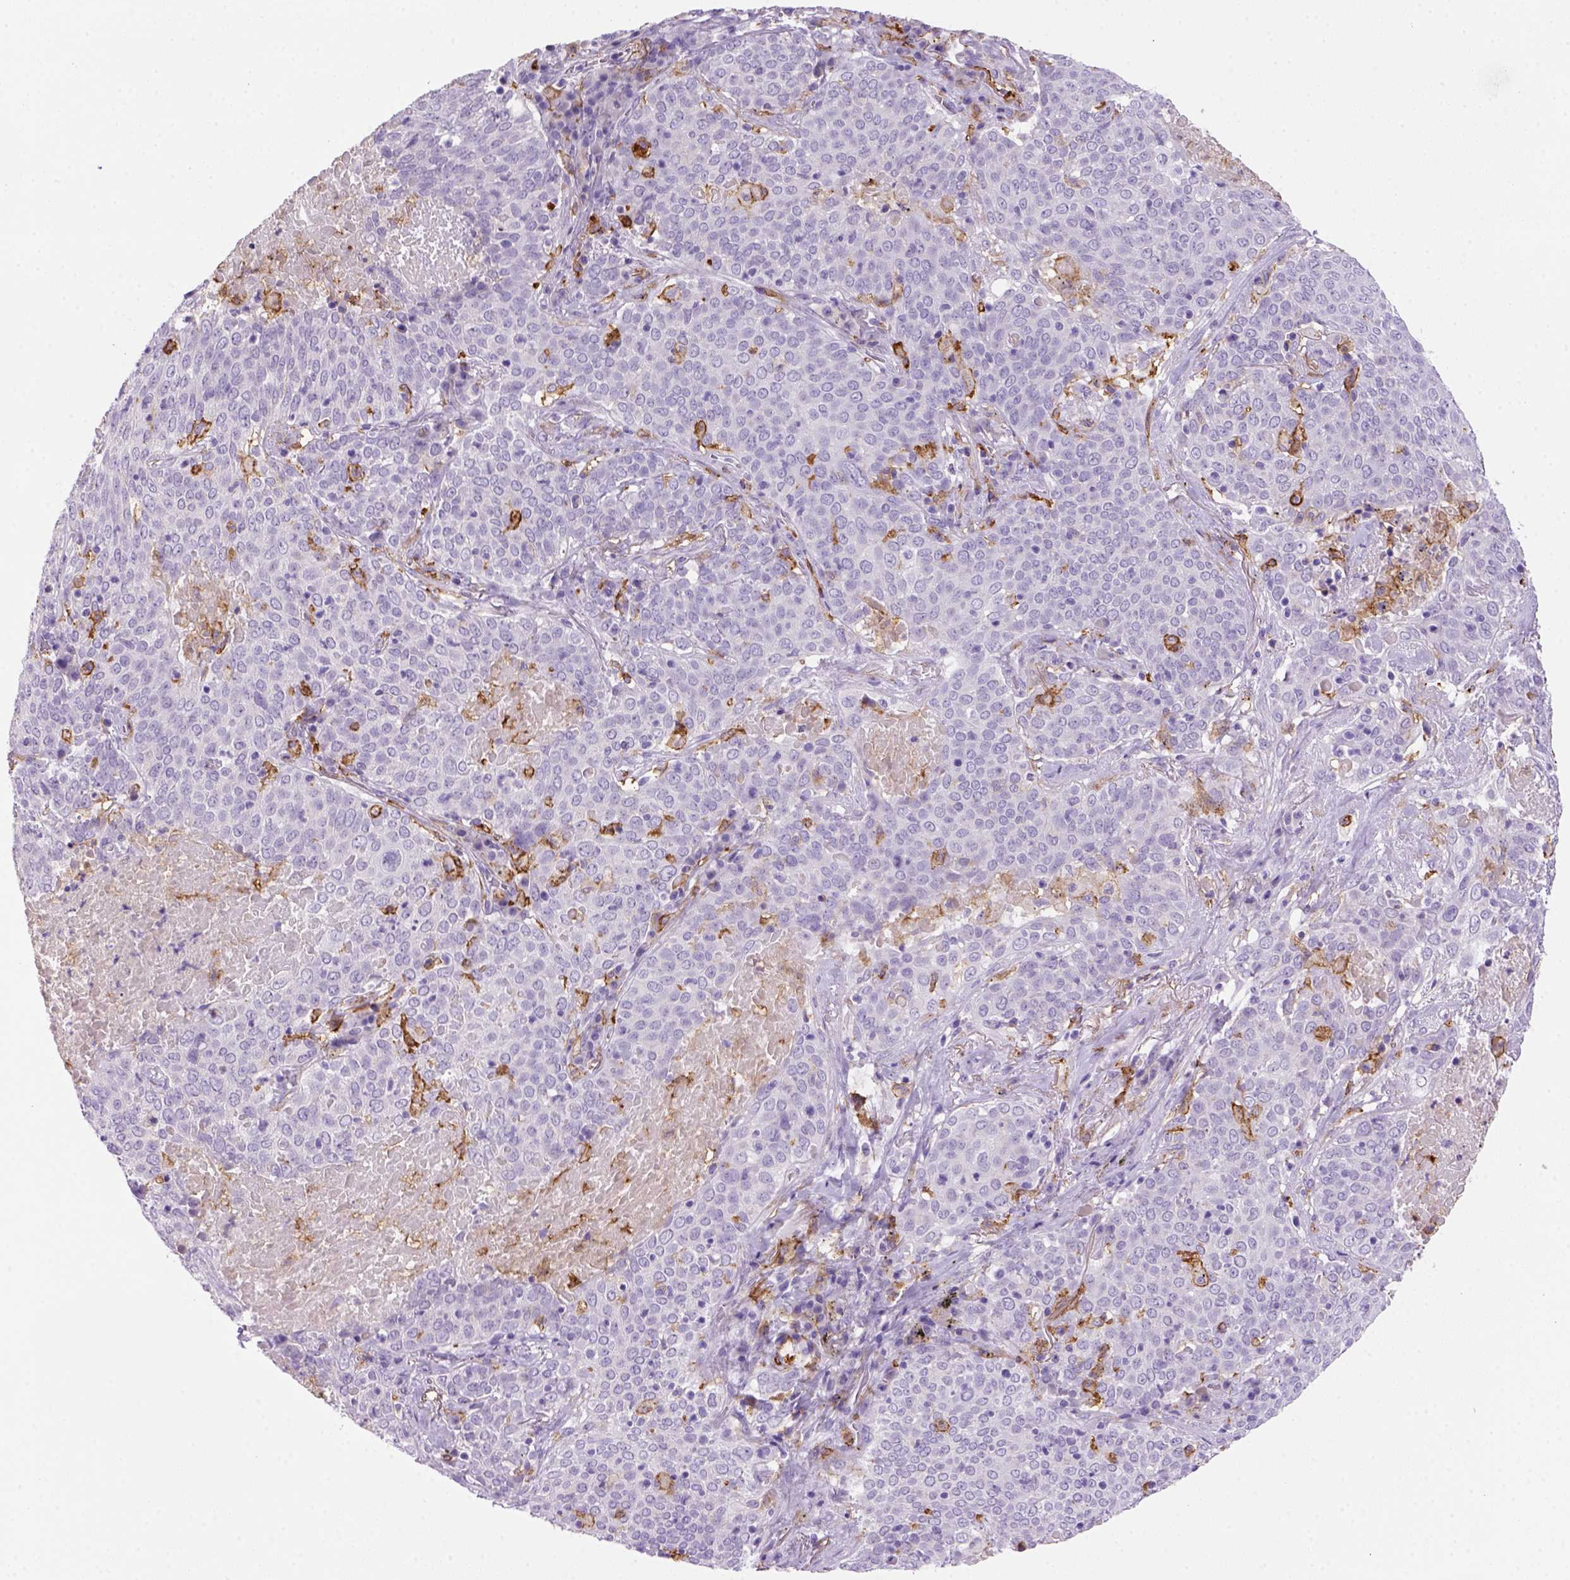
{"staining": {"intensity": "negative", "quantity": "none", "location": "none"}, "tissue": "lung cancer", "cell_type": "Tumor cells", "image_type": "cancer", "snomed": [{"axis": "morphology", "description": "Squamous cell carcinoma, NOS"}, {"axis": "topography", "description": "Lung"}], "caption": "This is an immunohistochemistry image of human squamous cell carcinoma (lung). There is no expression in tumor cells.", "gene": "CD14", "patient": {"sex": "male", "age": 82}}